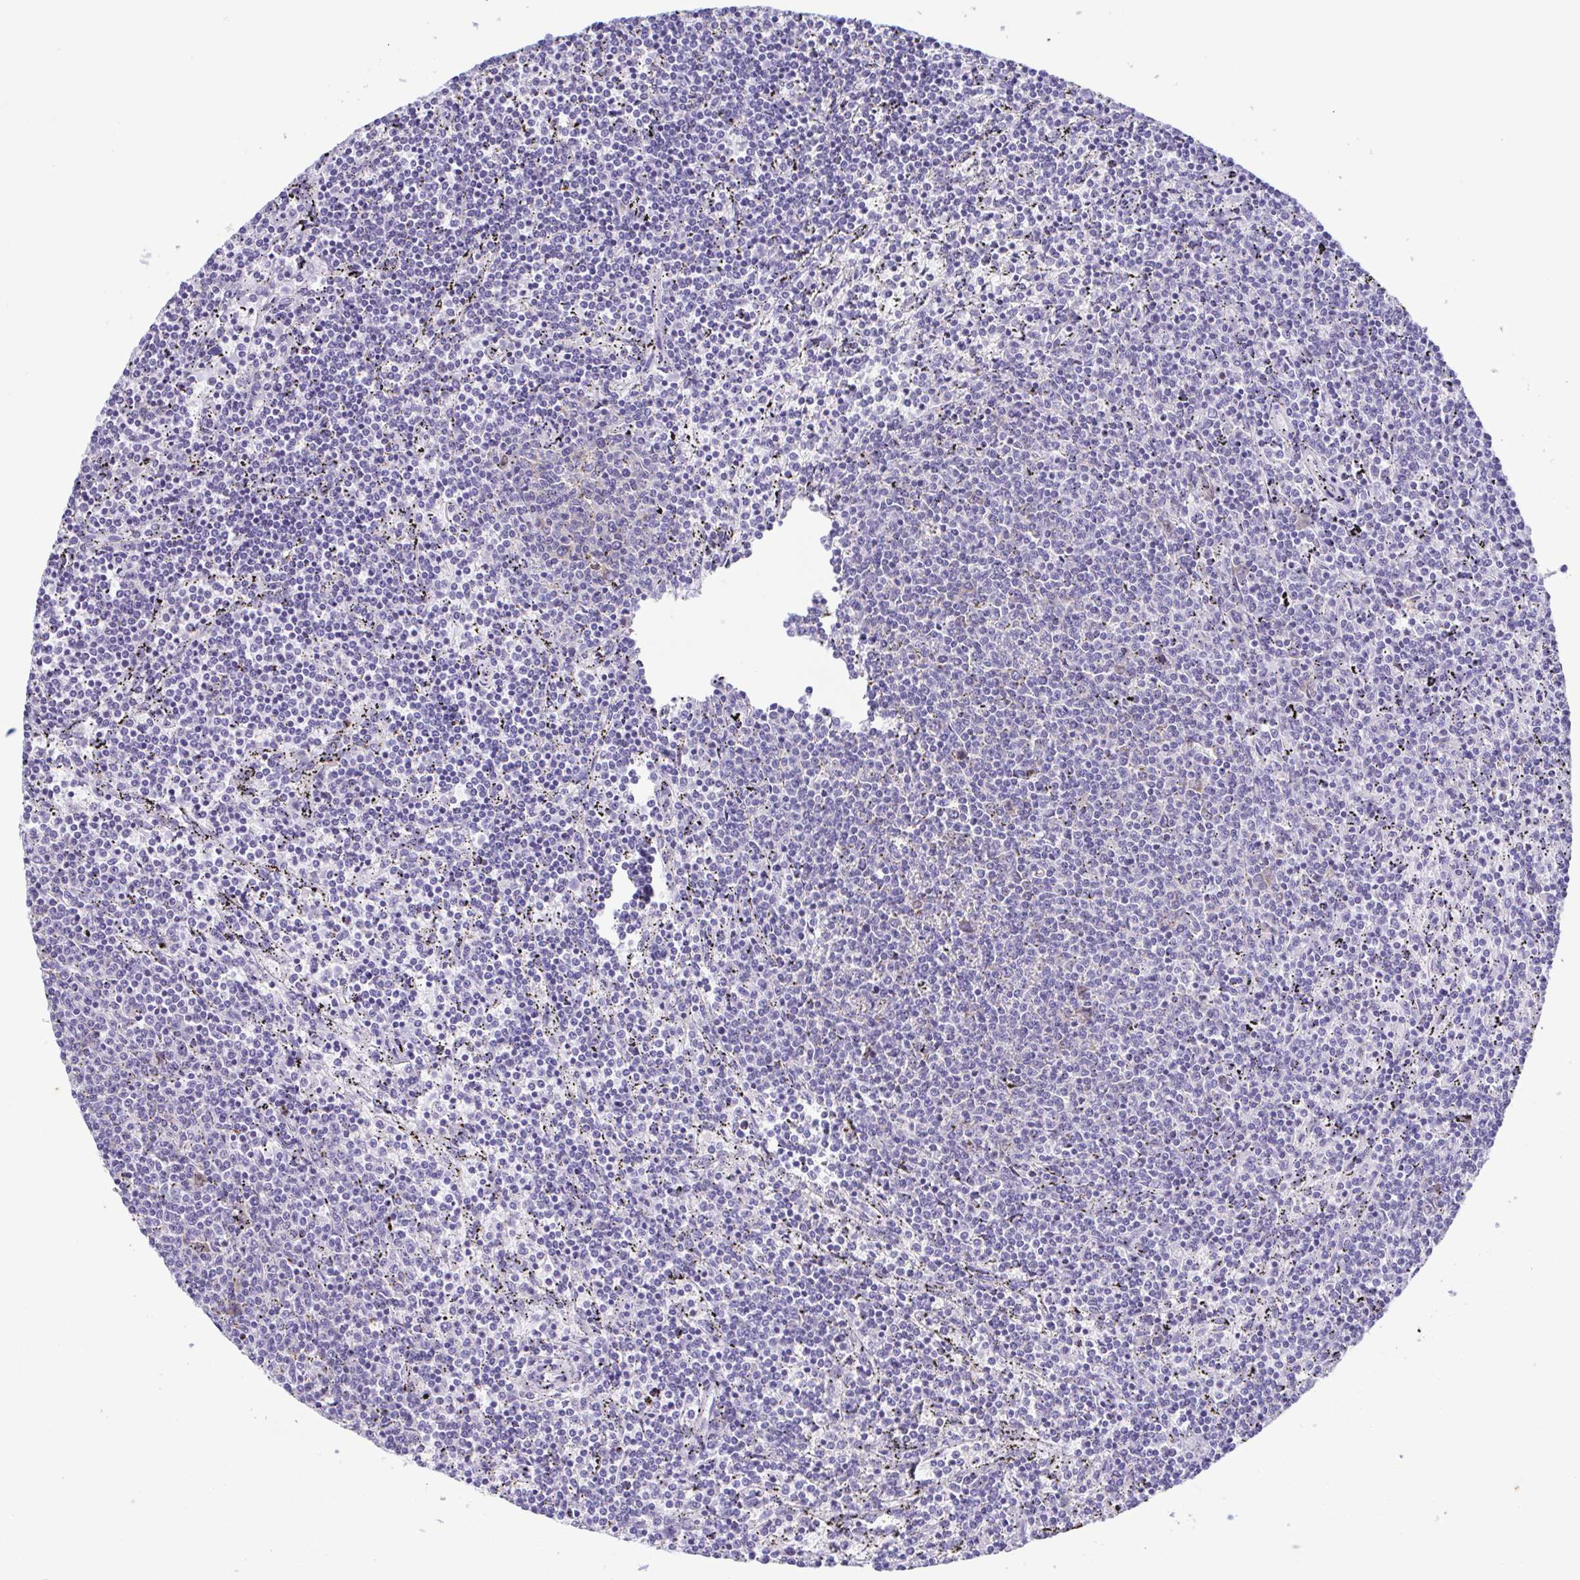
{"staining": {"intensity": "negative", "quantity": "none", "location": "none"}, "tissue": "lymphoma", "cell_type": "Tumor cells", "image_type": "cancer", "snomed": [{"axis": "morphology", "description": "Malignant lymphoma, non-Hodgkin's type, Low grade"}, {"axis": "topography", "description": "Spleen"}], "caption": "This is a micrograph of immunohistochemistry (IHC) staining of low-grade malignant lymphoma, non-Hodgkin's type, which shows no positivity in tumor cells.", "gene": "TNNI3", "patient": {"sex": "female", "age": 50}}